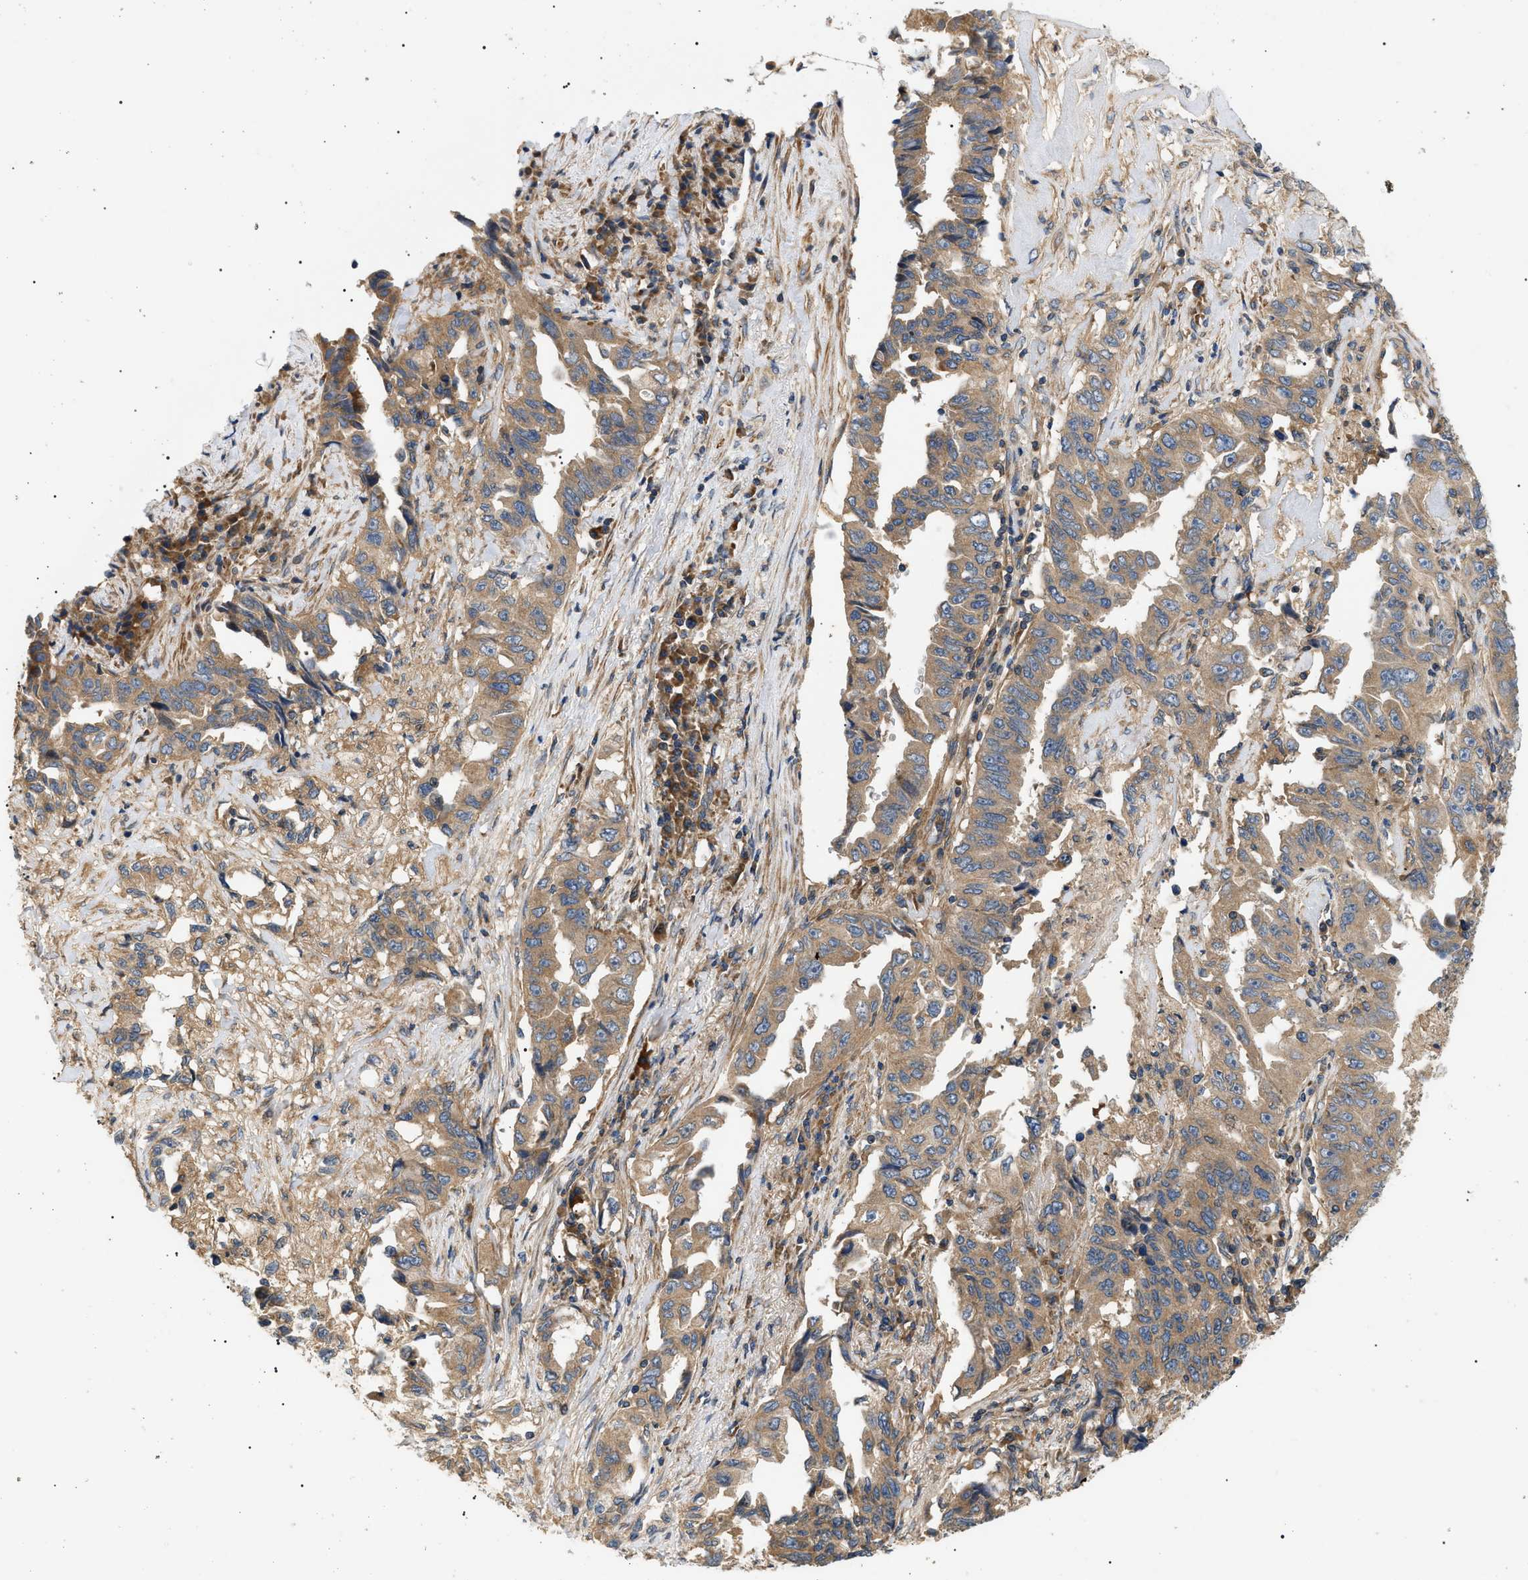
{"staining": {"intensity": "moderate", "quantity": ">75%", "location": "cytoplasmic/membranous"}, "tissue": "lung cancer", "cell_type": "Tumor cells", "image_type": "cancer", "snomed": [{"axis": "morphology", "description": "Adenocarcinoma, NOS"}, {"axis": "topography", "description": "Lung"}], "caption": "Human lung cancer (adenocarcinoma) stained with a protein marker displays moderate staining in tumor cells.", "gene": "PPM1B", "patient": {"sex": "female", "age": 51}}